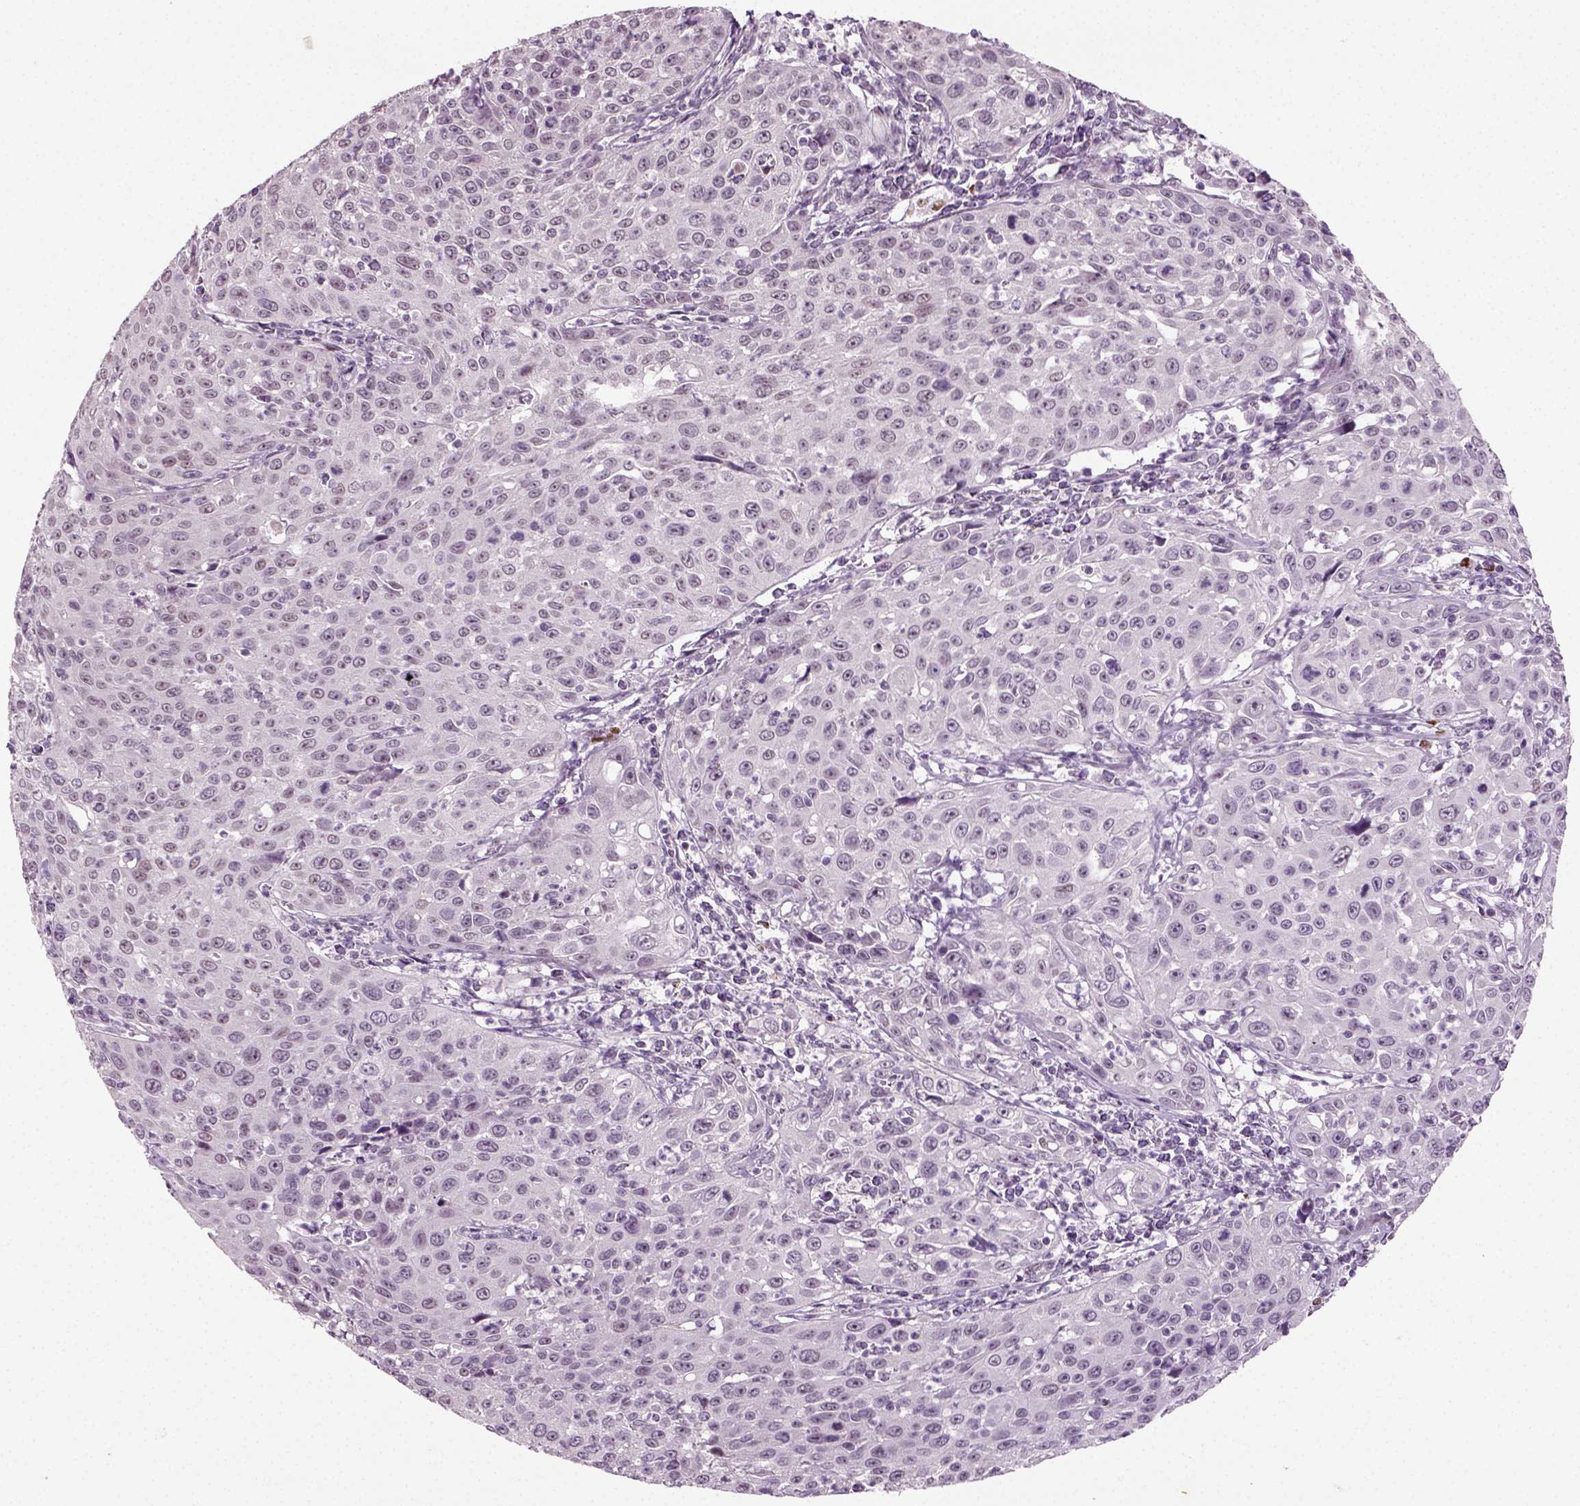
{"staining": {"intensity": "negative", "quantity": "none", "location": "none"}, "tissue": "cervical cancer", "cell_type": "Tumor cells", "image_type": "cancer", "snomed": [{"axis": "morphology", "description": "Squamous cell carcinoma, NOS"}, {"axis": "topography", "description": "Cervix"}], "caption": "Tumor cells are negative for protein expression in human cervical cancer (squamous cell carcinoma). (Brightfield microscopy of DAB (3,3'-diaminobenzidine) immunohistochemistry (IHC) at high magnification).", "gene": "SYNGAP1", "patient": {"sex": "female", "age": 26}}